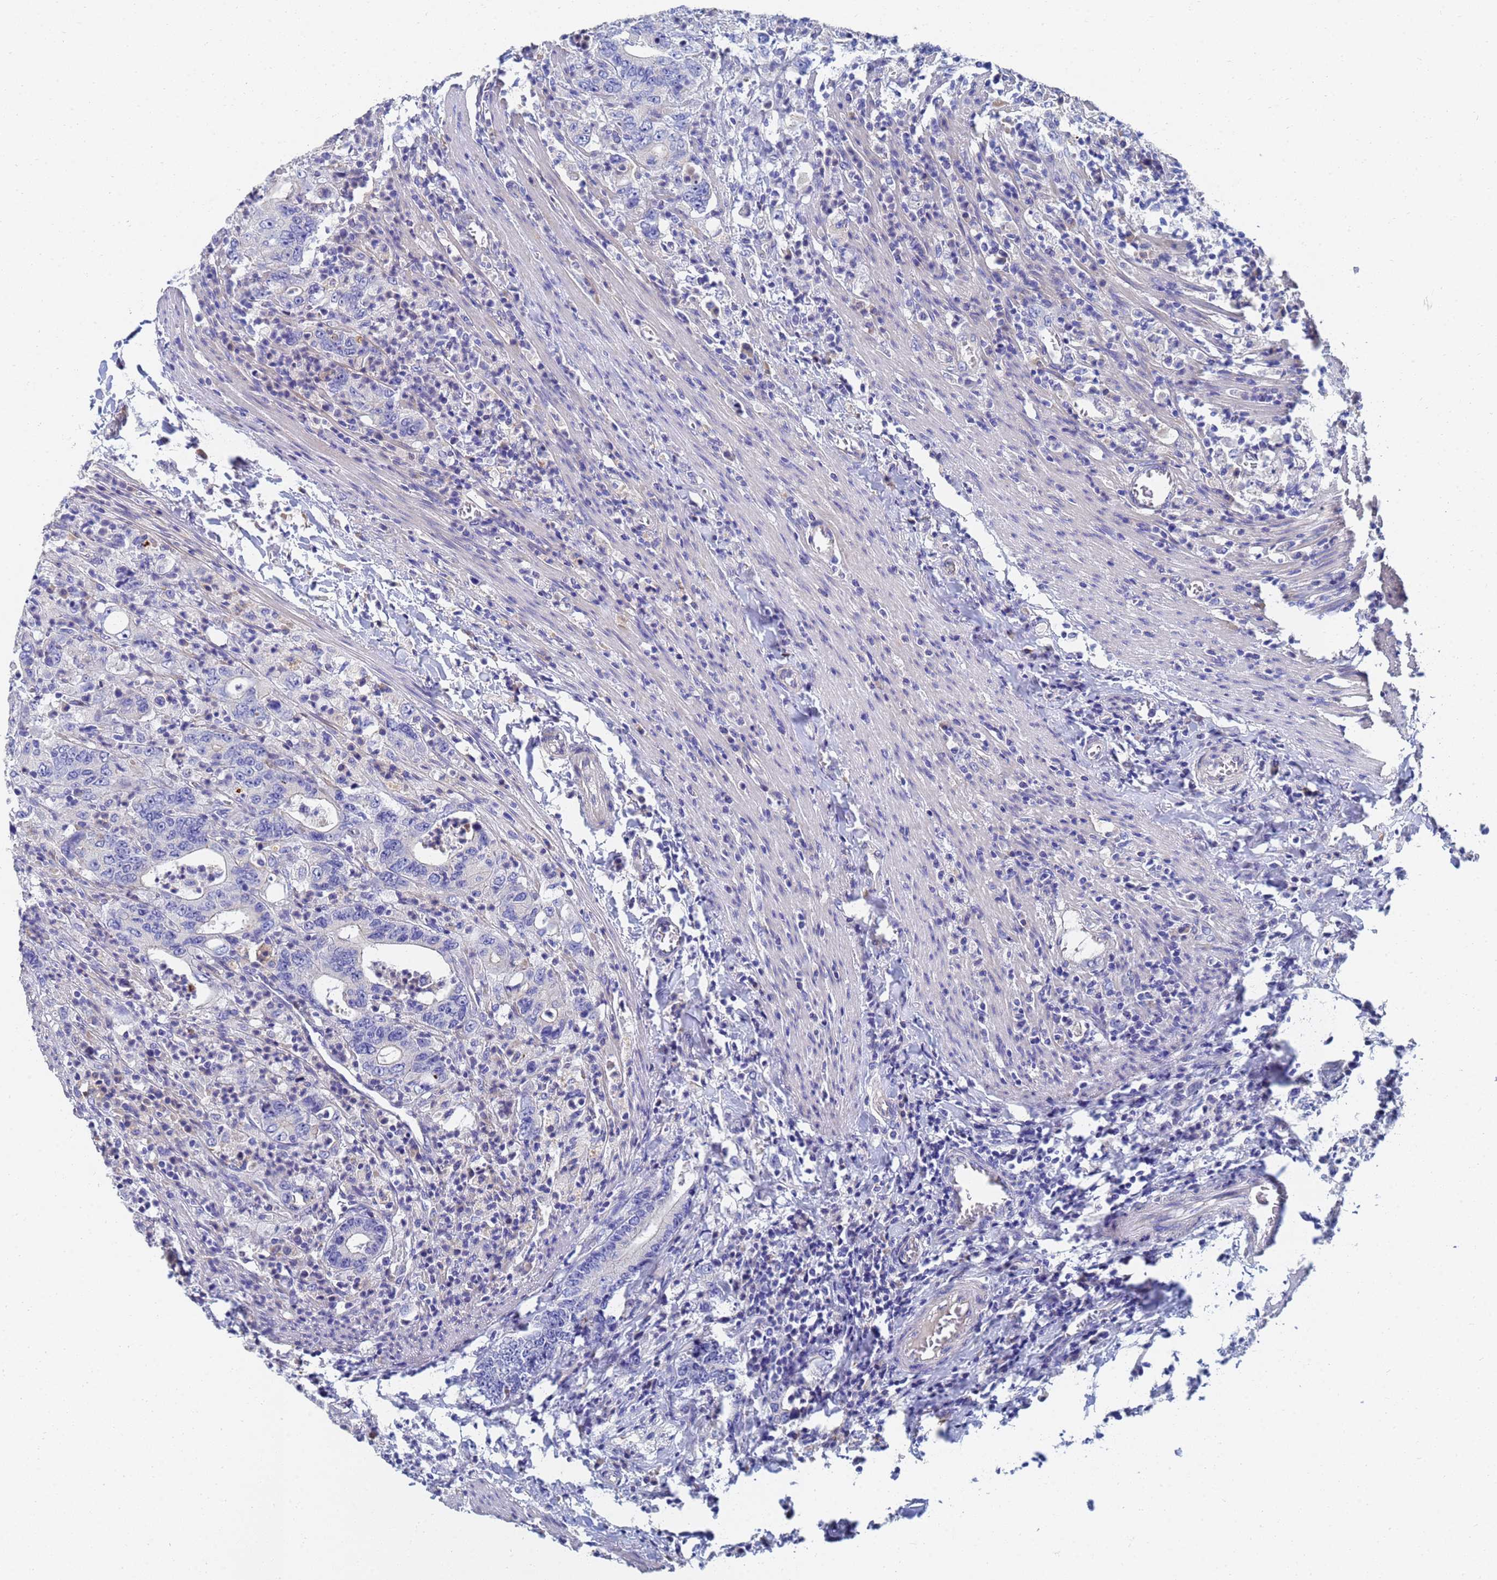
{"staining": {"intensity": "negative", "quantity": "none", "location": "none"}, "tissue": "colorectal cancer", "cell_type": "Tumor cells", "image_type": "cancer", "snomed": [{"axis": "morphology", "description": "Adenocarcinoma, NOS"}, {"axis": "topography", "description": "Colon"}], "caption": "This is an IHC histopathology image of human adenocarcinoma (colorectal). There is no expression in tumor cells.", "gene": "LBX2", "patient": {"sex": "female", "age": 75}}